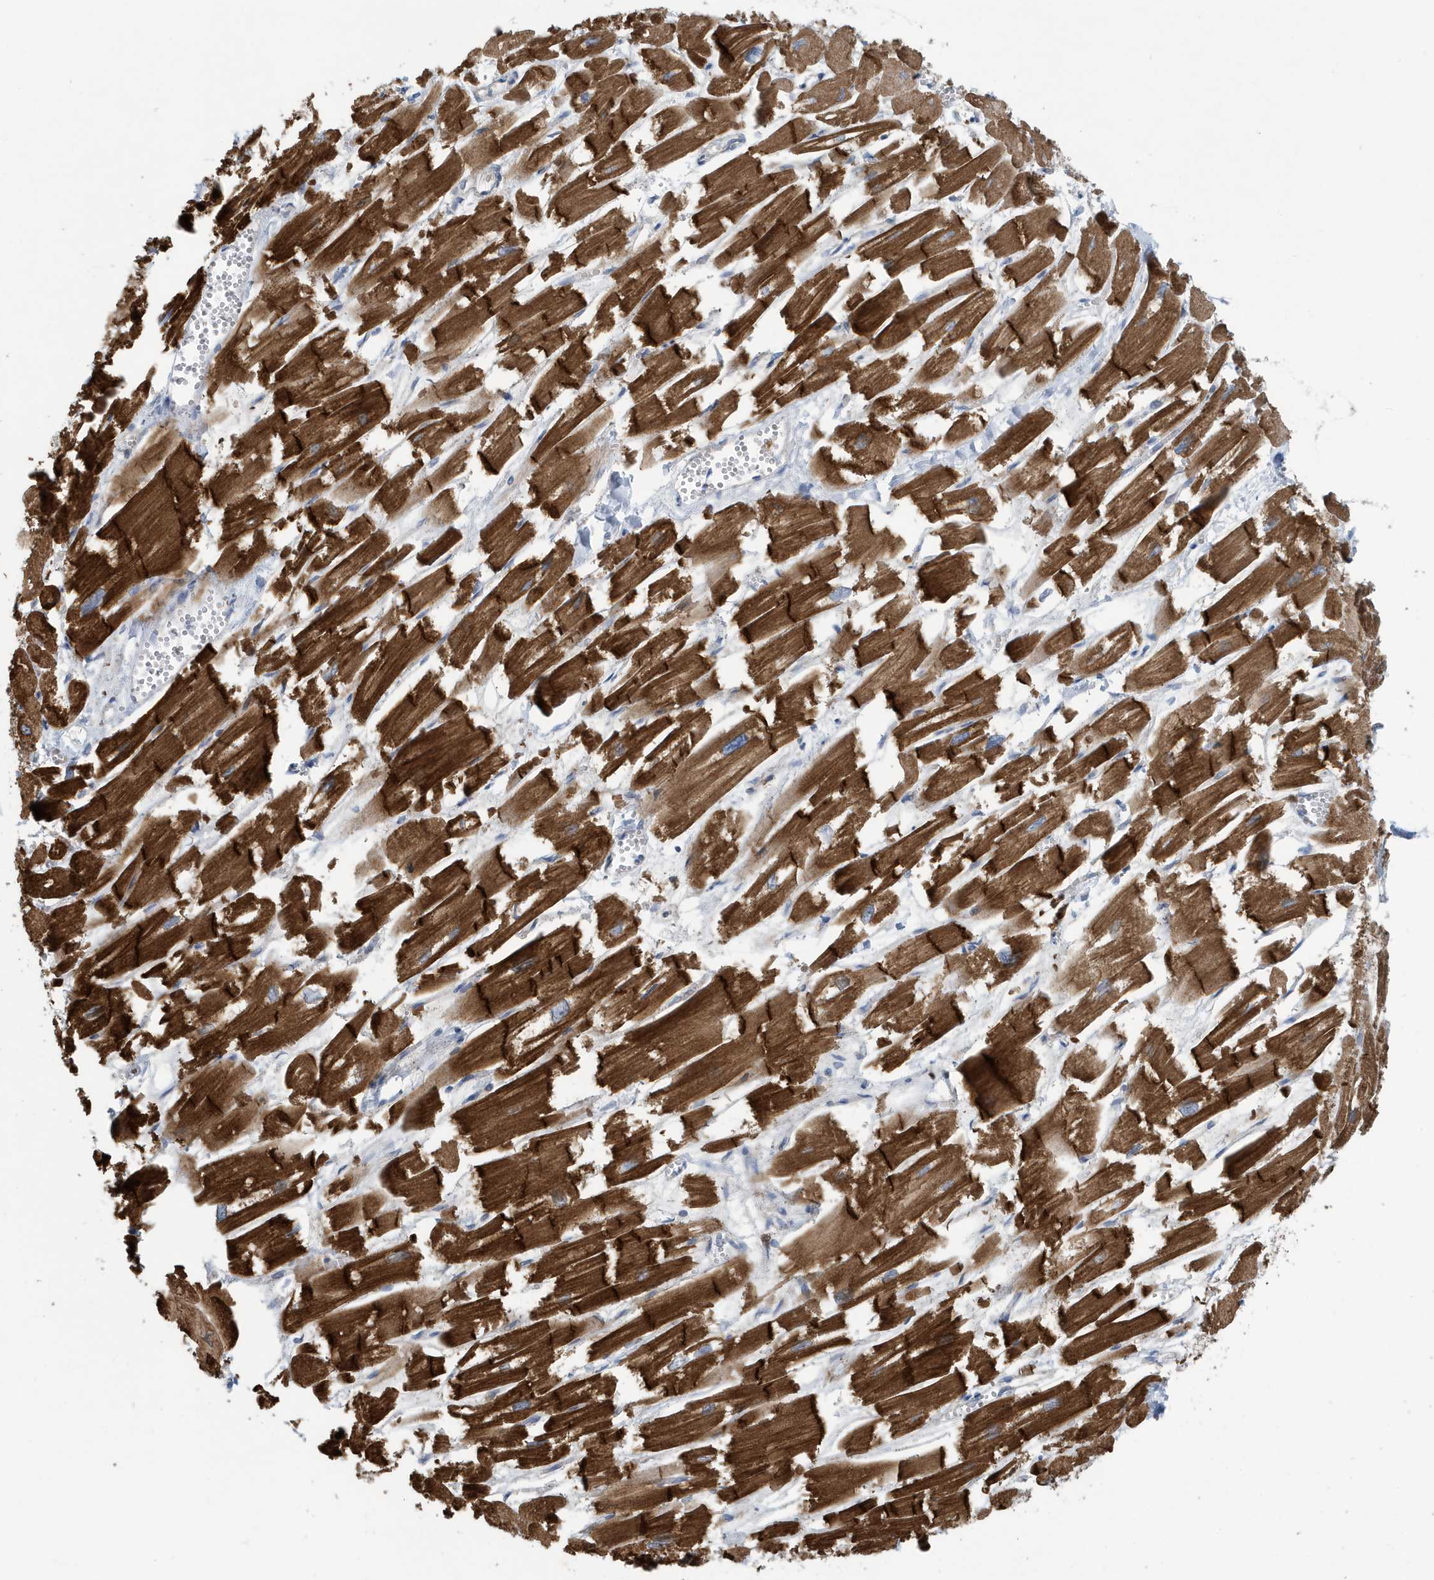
{"staining": {"intensity": "strong", "quantity": ">75%", "location": "cytoplasmic/membranous"}, "tissue": "heart muscle", "cell_type": "Cardiomyocytes", "image_type": "normal", "snomed": [{"axis": "morphology", "description": "Normal tissue, NOS"}, {"axis": "topography", "description": "Heart"}], "caption": "Immunohistochemistry histopathology image of benign heart muscle: human heart muscle stained using immunohistochemistry (IHC) exhibits high levels of strong protein expression localized specifically in the cytoplasmic/membranous of cardiomyocytes, appearing as a cytoplasmic/membranous brown color.", "gene": "PPM1M", "patient": {"sex": "male", "age": 54}}